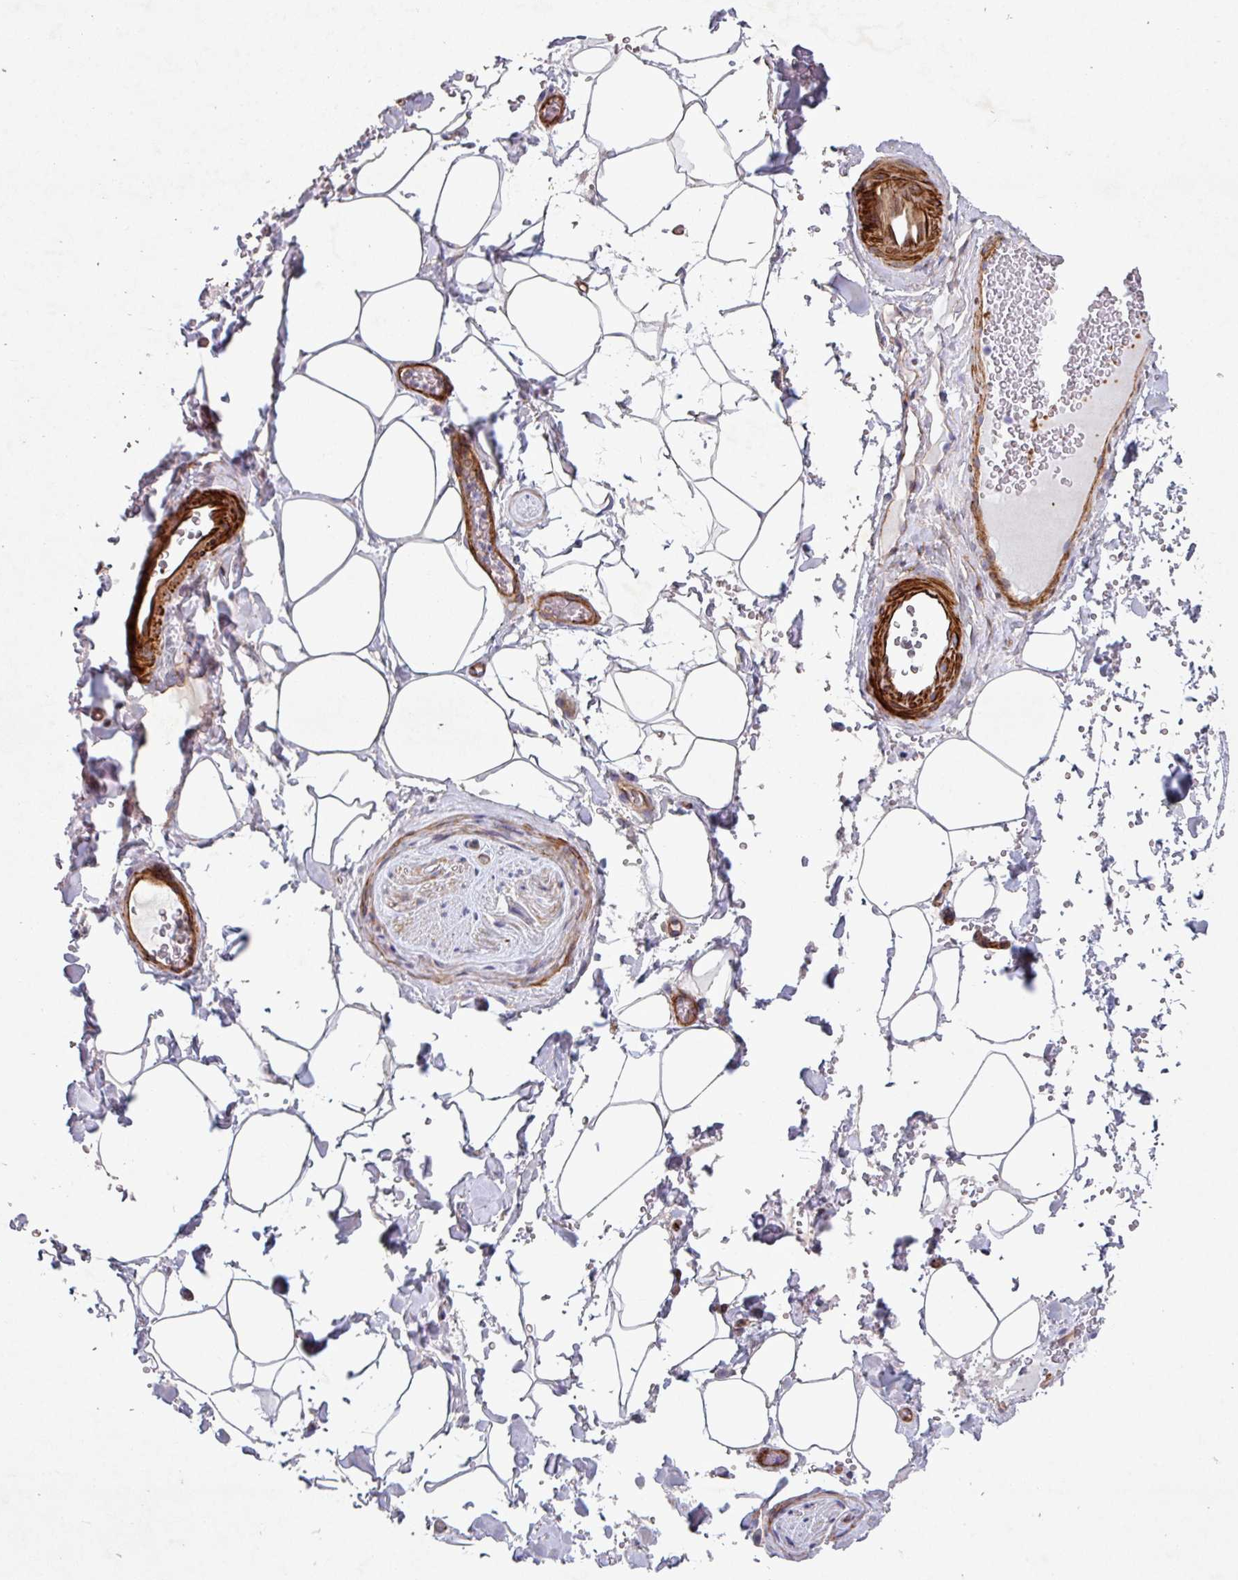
{"staining": {"intensity": "negative", "quantity": "none", "location": "none"}, "tissue": "adipose tissue", "cell_type": "Adipocytes", "image_type": "normal", "snomed": [{"axis": "morphology", "description": "Normal tissue, NOS"}, {"axis": "topography", "description": "Rectum"}, {"axis": "topography", "description": "Peripheral nerve tissue"}], "caption": "Adipose tissue stained for a protein using IHC demonstrates no expression adipocytes.", "gene": "ATP2C2", "patient": {"sex": "female", "age": 69}}